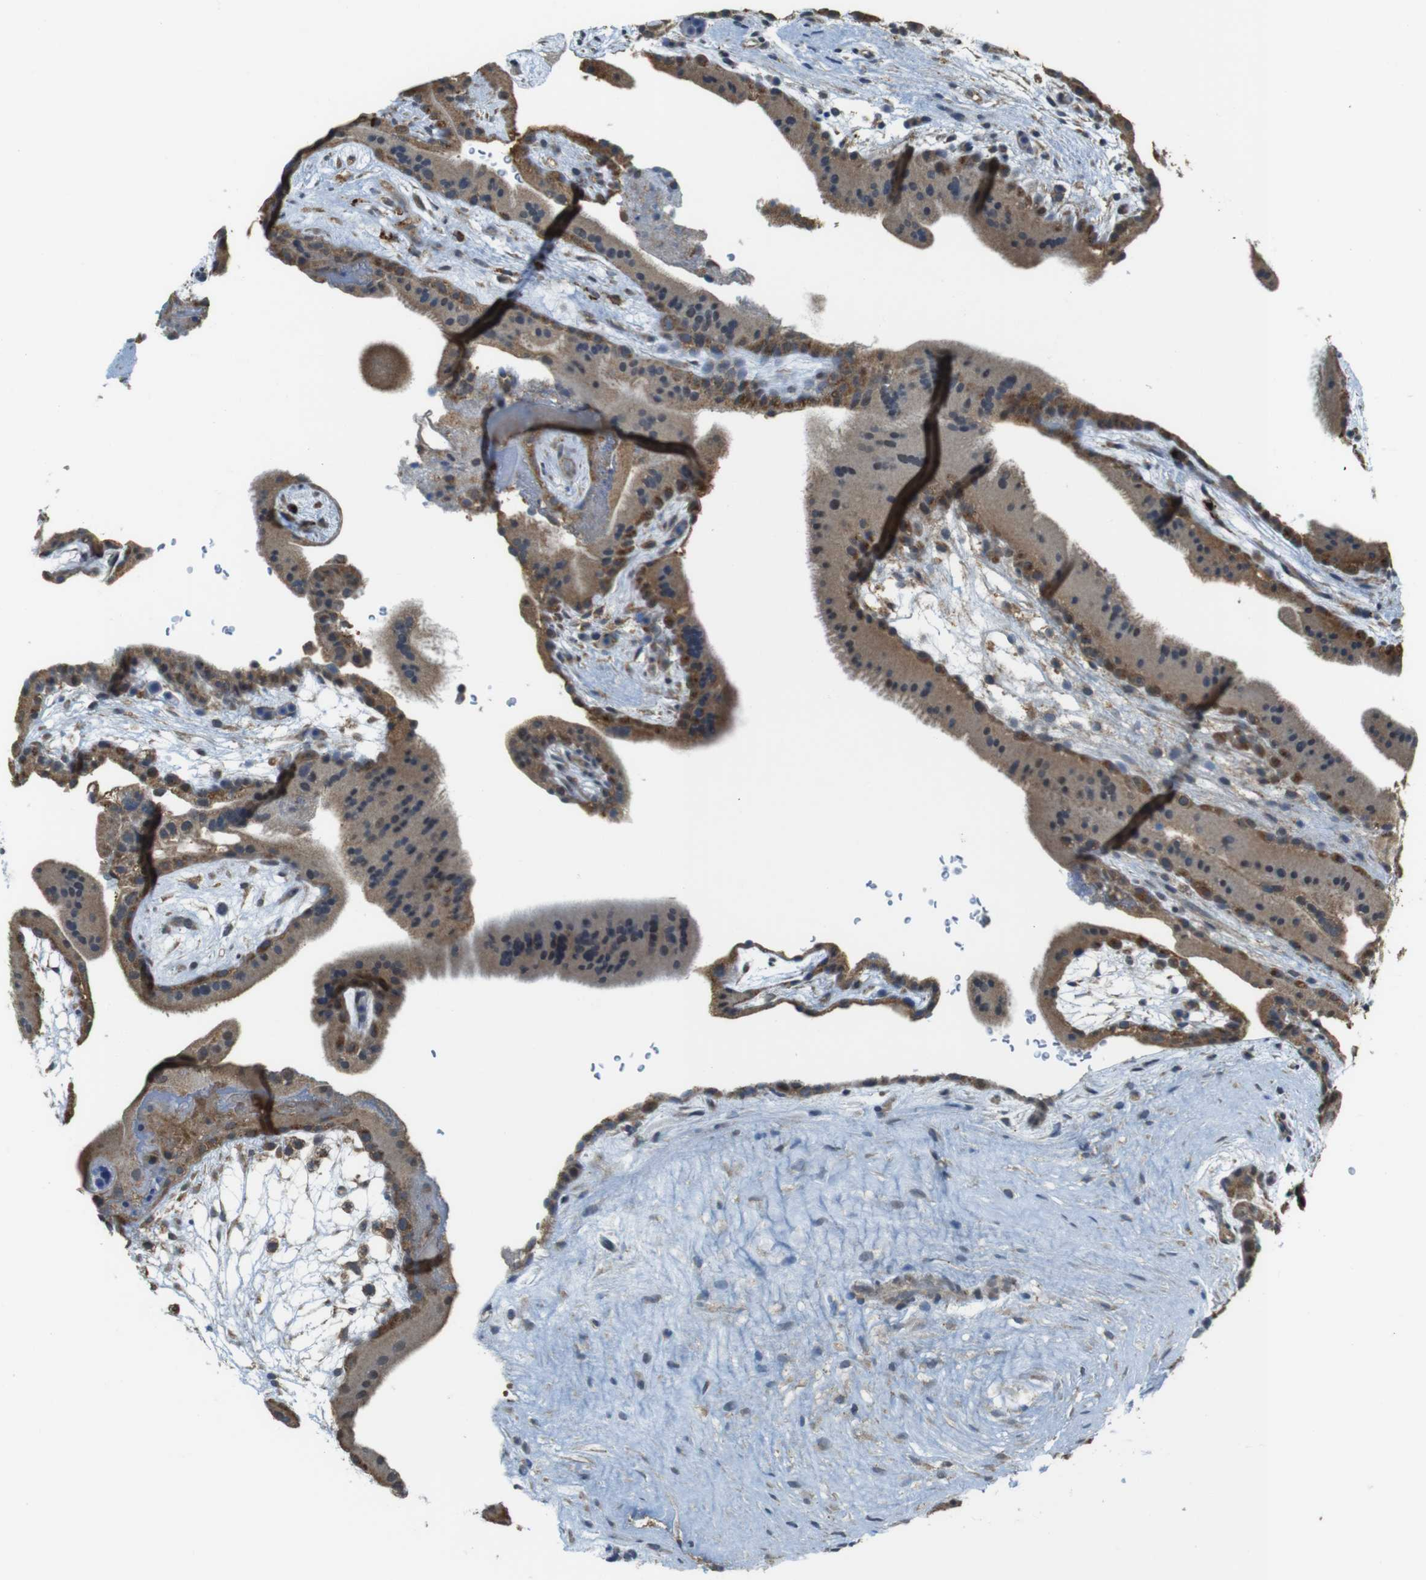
{"staining": {"intensity": "moderate", "quantity": ">75%", "location": "cytoplasmic/membranous"}, "tissue": "placenta", "cell_type": "Trophoblastic cells", "image_type": "normal", "snomed": [{"axis": "morphology", "description": "Normal tissue, NOS"}, {"axis": "topography", "description": "Placenta"}], "caption": "Immunohistochemistry (IHC) of benign placenta shows medium levels of moderate cytoplasmic/membranous positivity in about >75% of trophoblastic cells.", "gene": "BRI3BP", "patient": {"sex": "female", "age": 19}}